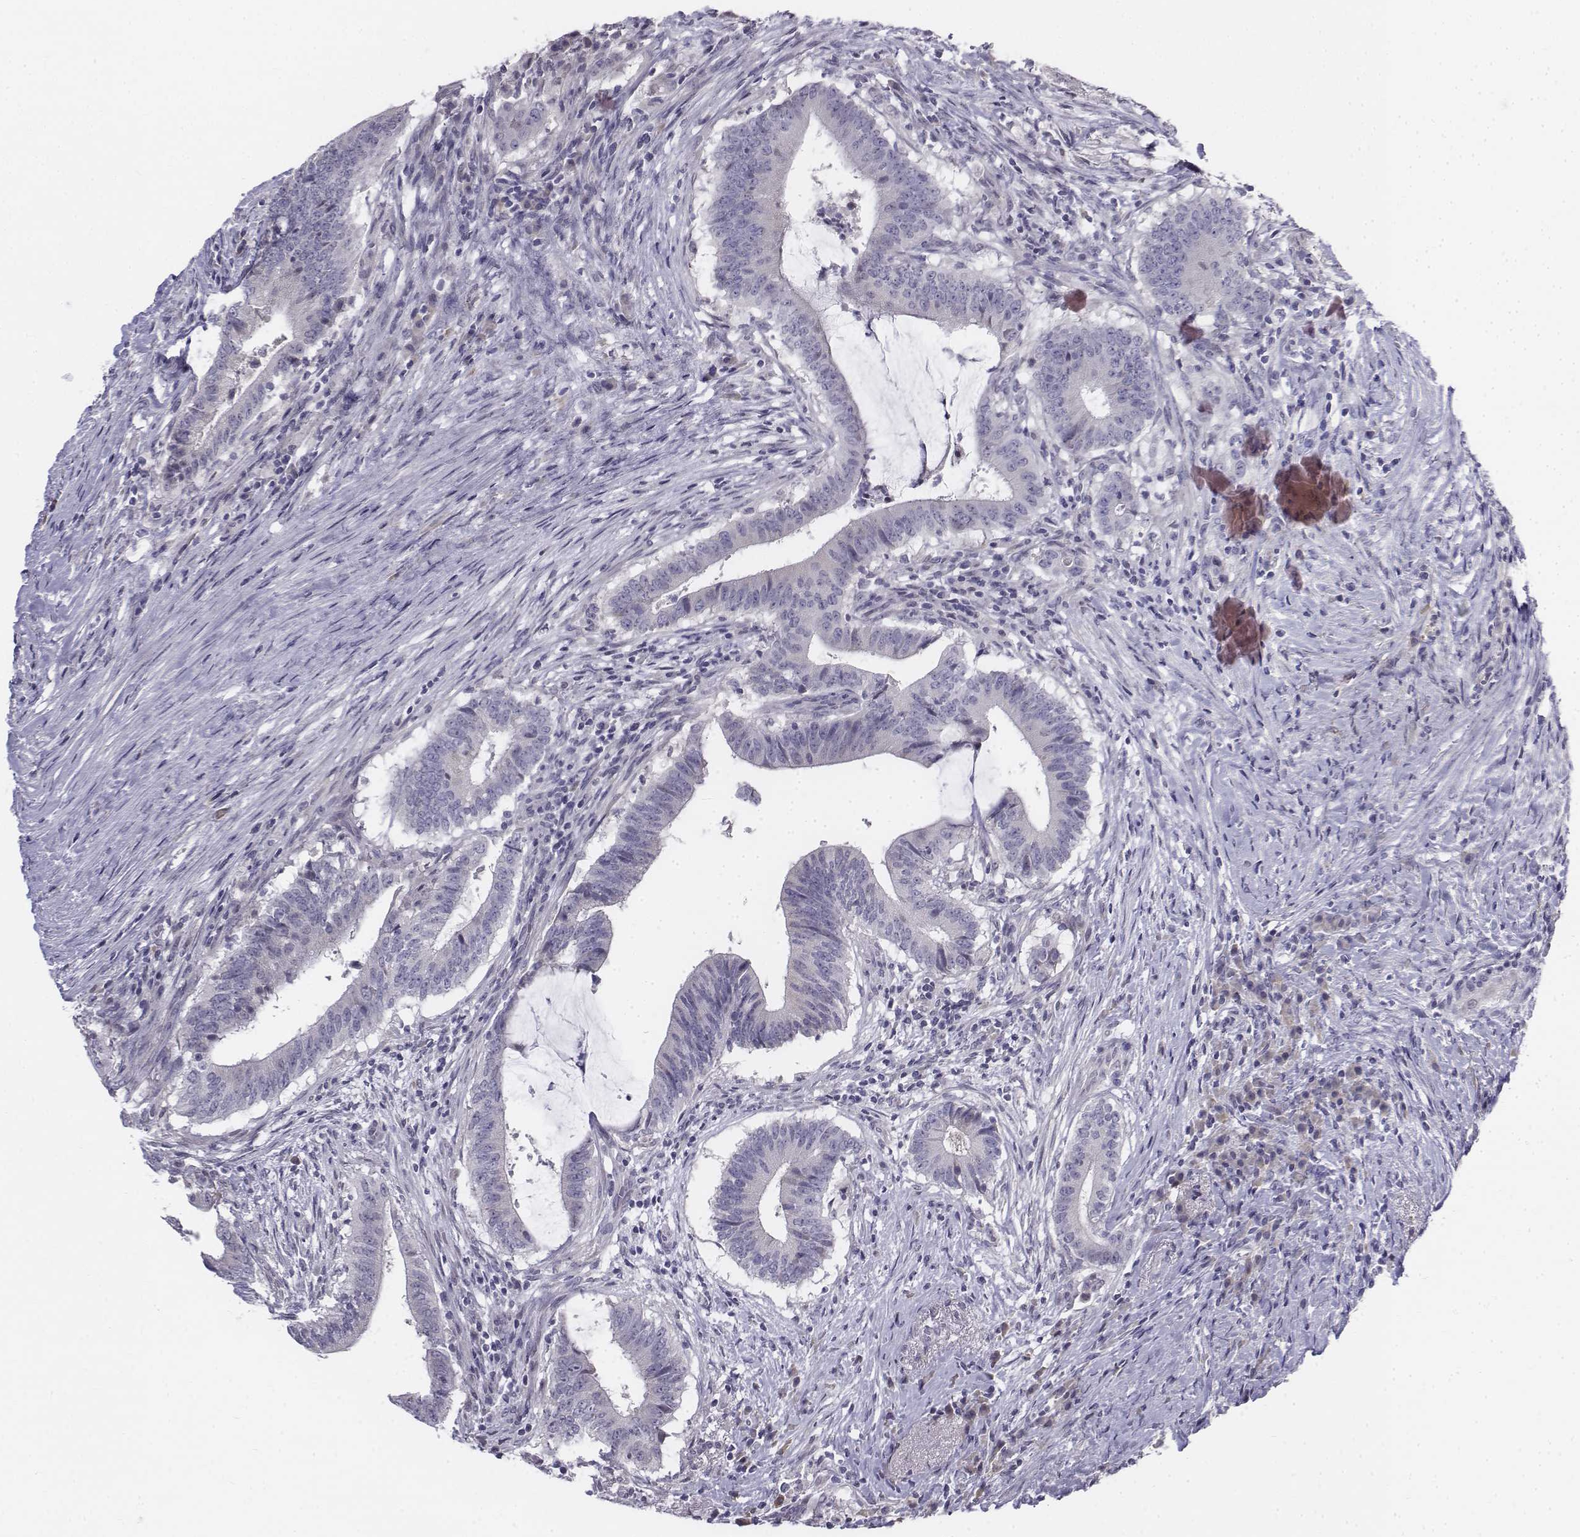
{"staining": {"intensity": "negative", "quantity": "none", "location": "none"}, "tissue": "colorectal cancer", "cell_type": "Tumor cells", "image_type": "cancer", "snomed": [{"axis": "morphology", "description": "Adenocarcinoma, NOS"}, {"axis": "topography", "description": "Colon"}], "caption": "Tumor cells show no significant protein positivity in colorectal cancer (adenocarcinoma). (Brightfield microscopy of DAB (3,3'-diaminobenzidine) IHC at high magnification).", "gene": "PENK", "patient": {"sex": "female", "age": 43}}